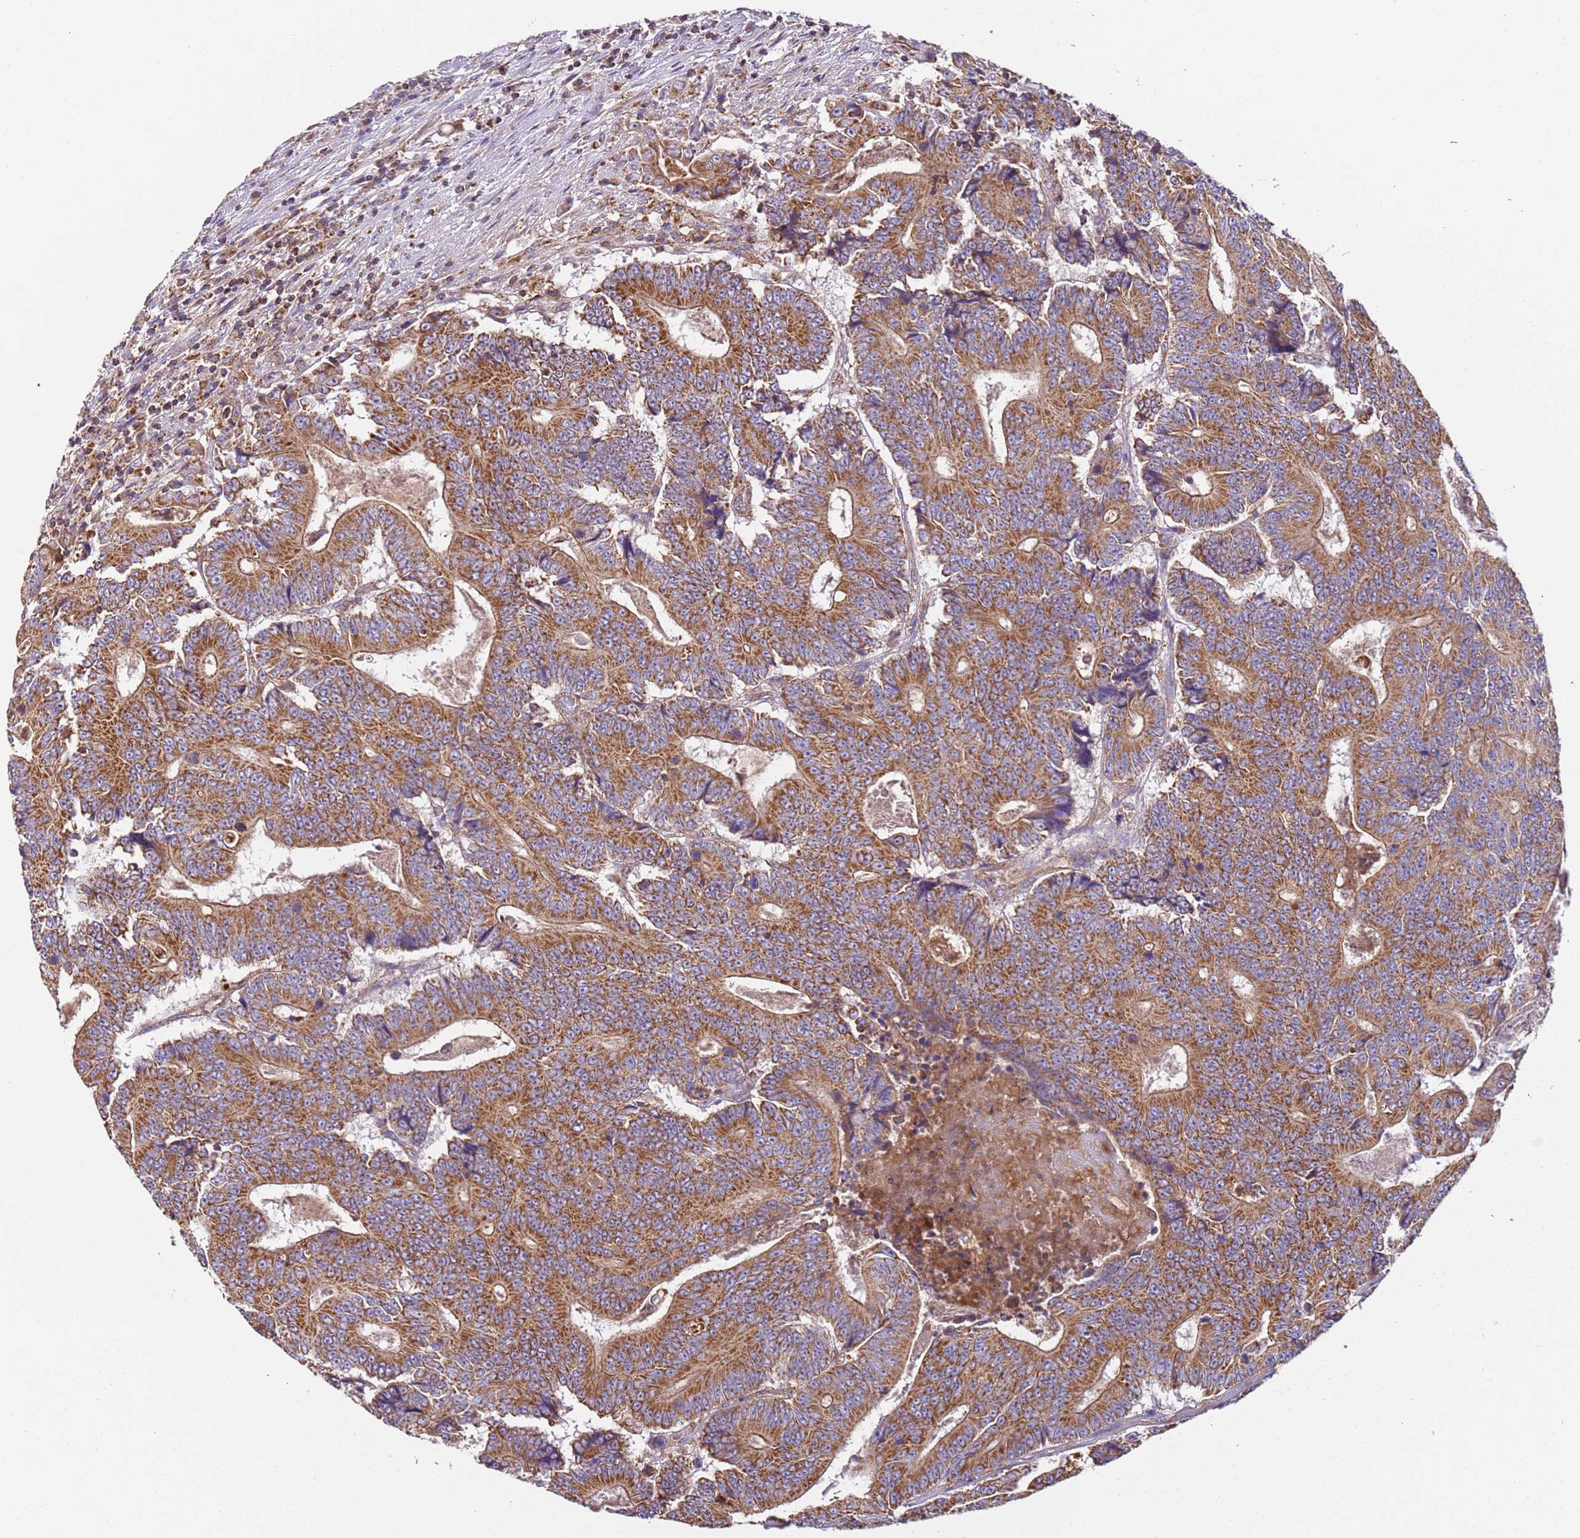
{"staining": {"intensity": "moderate", "quantity": ">75%", "location": "cytoplasmic/membranous"}, "tissue": "colorectal cancer", "cell_type": "Tumor cells", "image_type": "cancer", "snomed": [{"axis": "morphology", "description": "Adenocarcinoma, NOS"}, {"axis": "topography", "description": "Colon"}], "caption": "Moderate cytoplasmic/membranous staining for a protein is present in approximately >75% of tumor cells of colorectal adenocarcinoma using immunohistochemistry (IHC).", "gene": "RMND5A", "patient": {"sex": "male", "age": 83}}